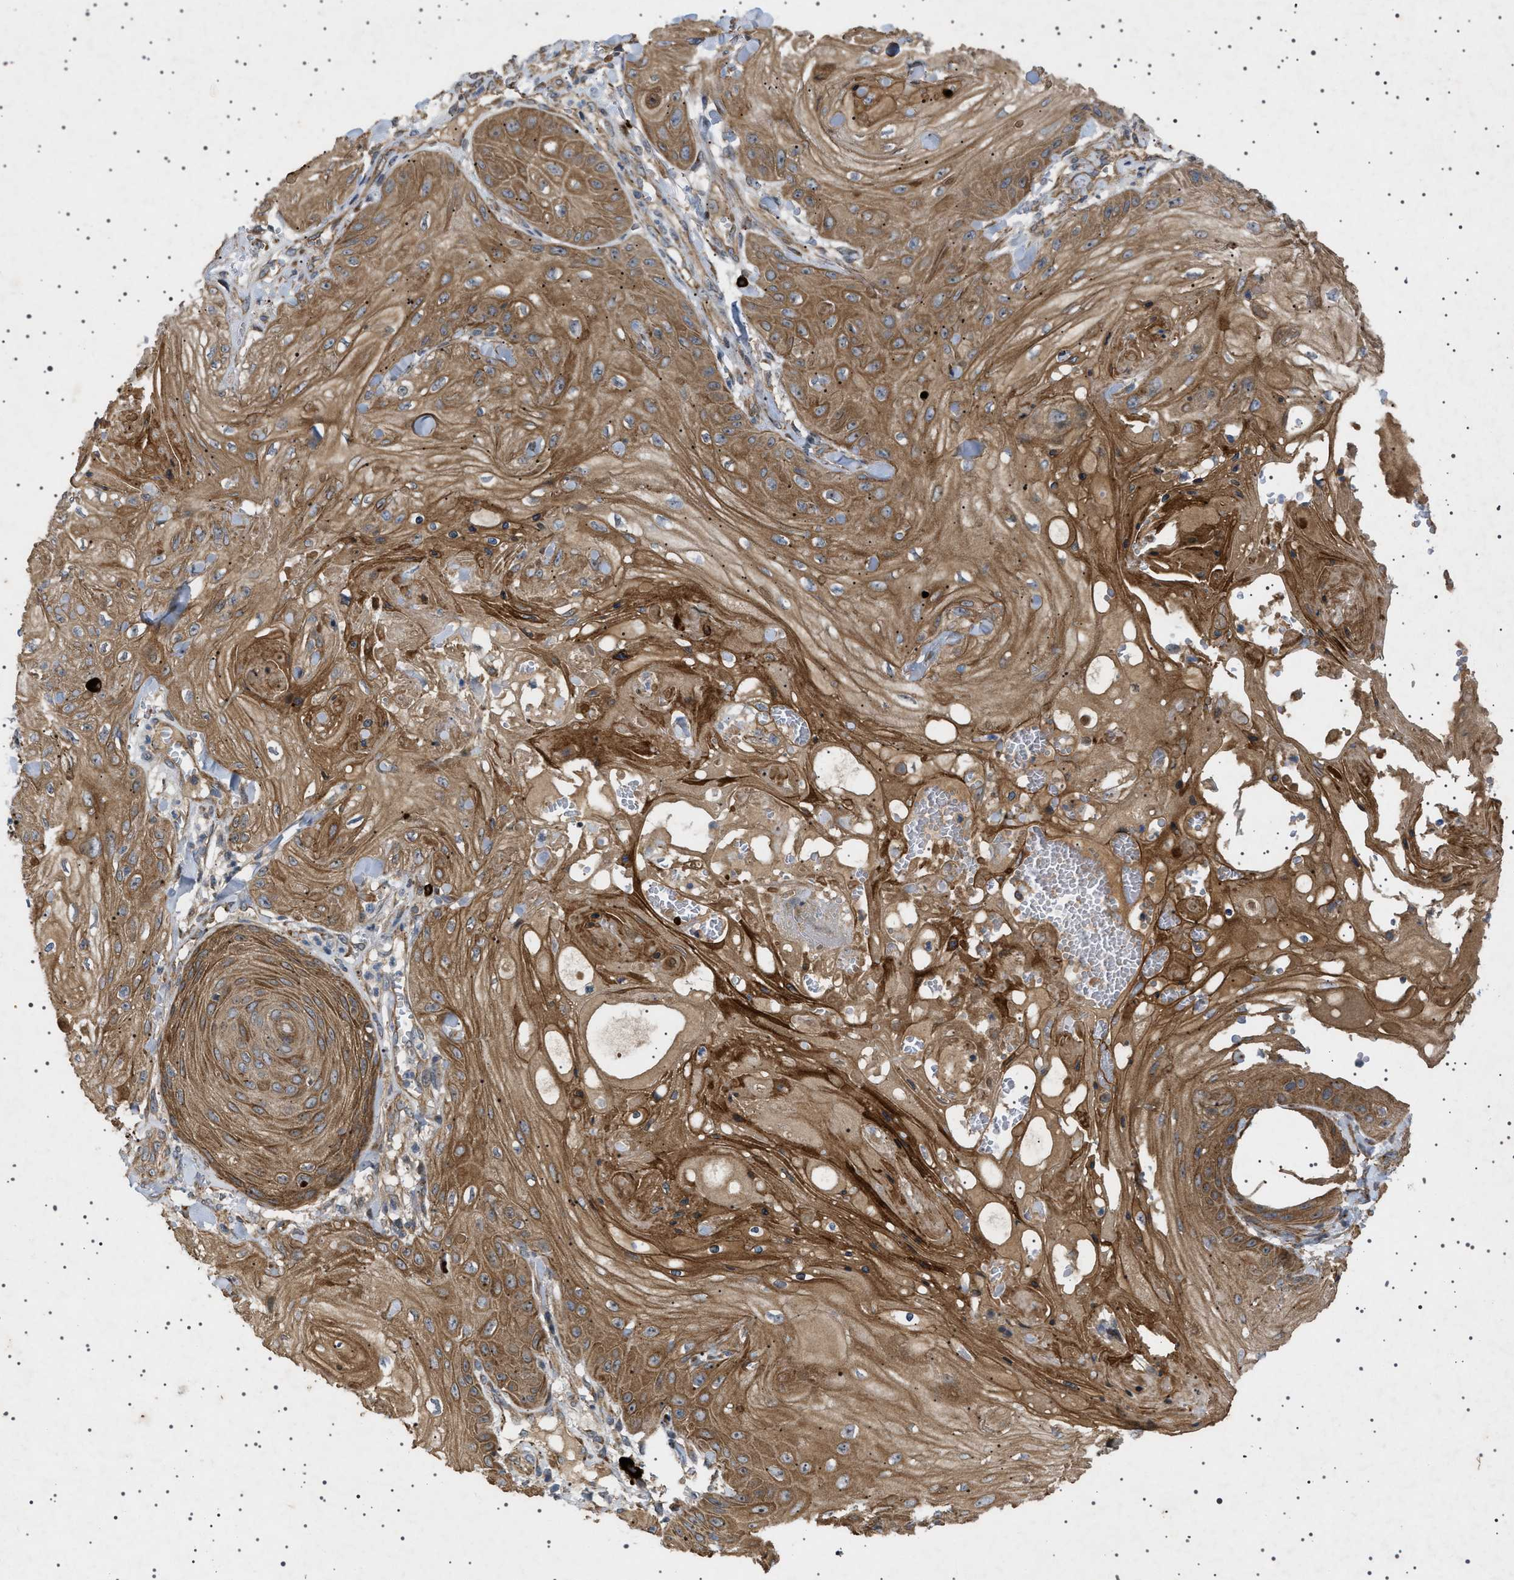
{"staining": {"intensity": "moderate", "quantity": ">75%", "location": "cytoplasmic/membranous"}, "tissue": "skin cancer", "cell_type": "Tumor cells", "image_type": "cancer", "snomed": [{"axis": "morphology", "description": "Squamous cell carcinoma, NOS"}, {"axis": "topography", "description": "Skin"}], "caption": "Skin squamous cell carcinoma stained with a brown dye demonstrates moderate cytoplasmic/membranous positive expression in approximately >75% of tumor cells.", "gene": "CCDC186", "patient": {"sex": "male", "age": 74}}